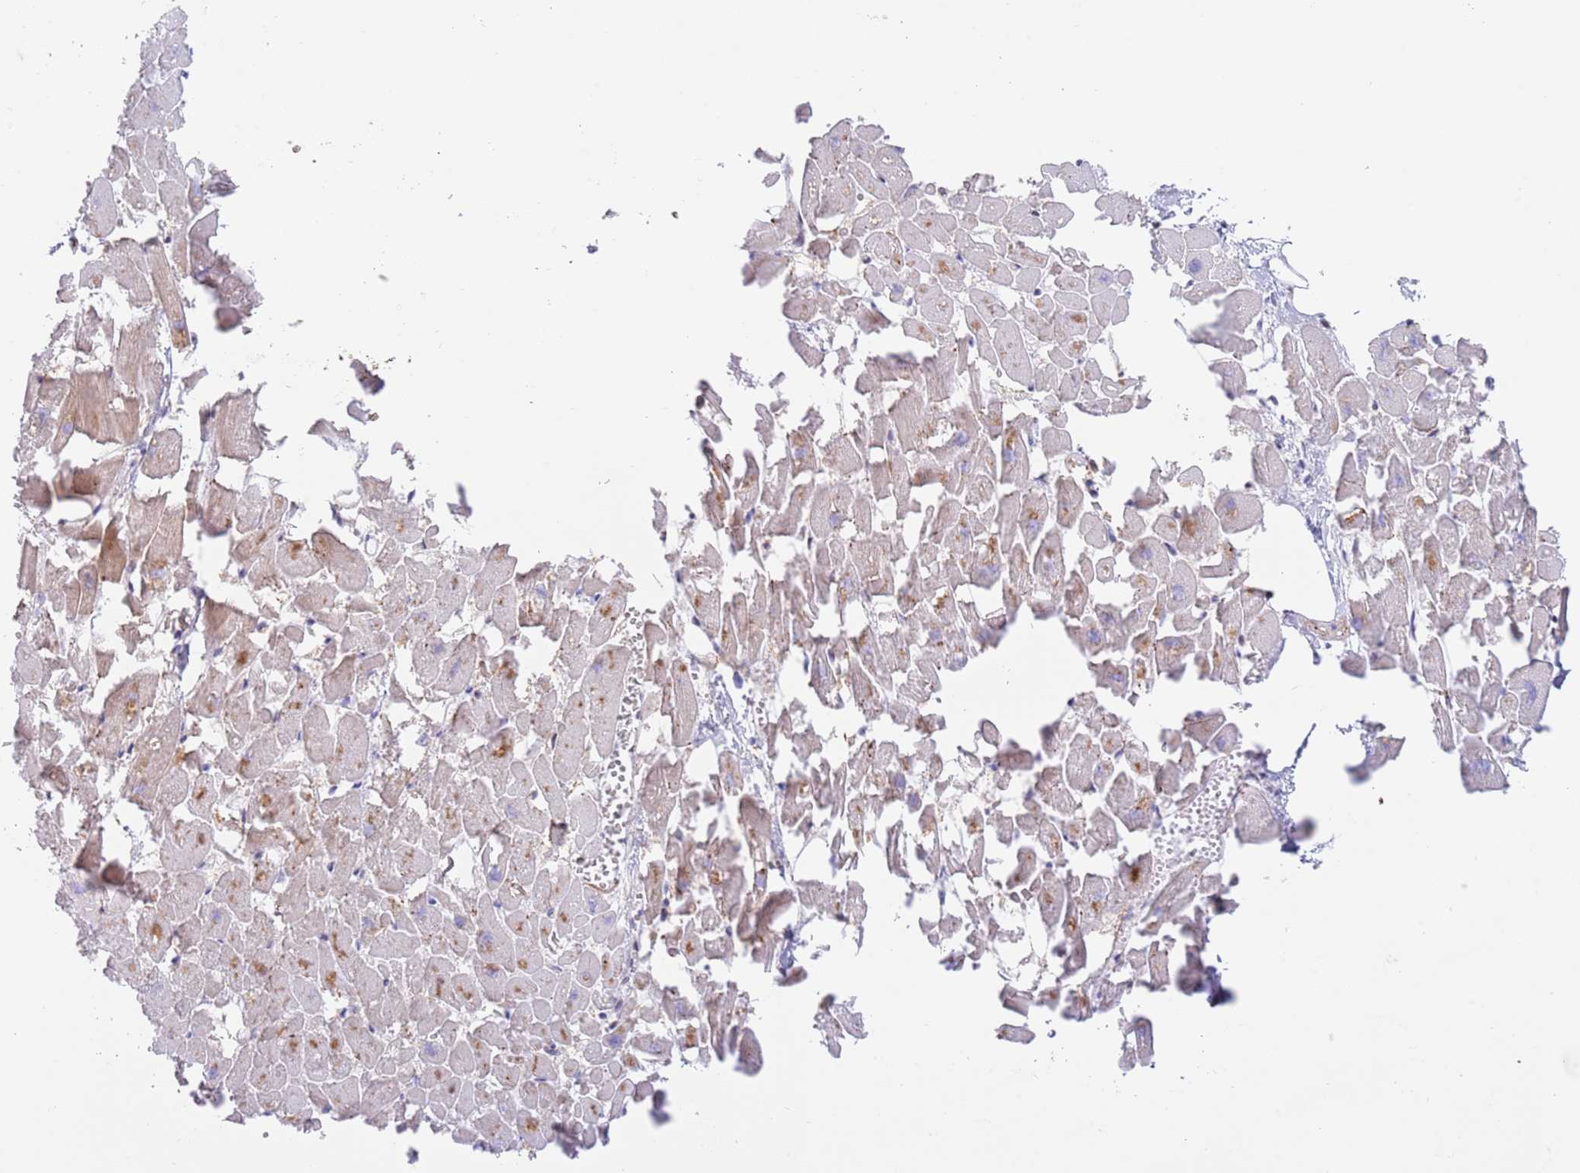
{"staining": {"intensity": "moderate", "quantity": ">75%", "location": "cytoplasmic/membranous,nuclear"}, "tissue": "heart muscle", "cell_type": "Cardiomyocytes", "image_type": "normal", "snomed": [{"axis": "morphology", "description": "Normal tissue, NOS"}, {"axis": "topography", "description": "Heart"}], "caption": "Normal heart muscle shows moderate cytoplasmic/membranous,nuclear positivity in approximately >75% of cardiomyocytes (Stains: DAB (3,3'-diaminobenzidine) in brown, nuclei in blue, Microscopy: brightfield microscopy at high magnification)..", "gene": "ZNF382", "patient": {"sex": "female", "age": 64}}